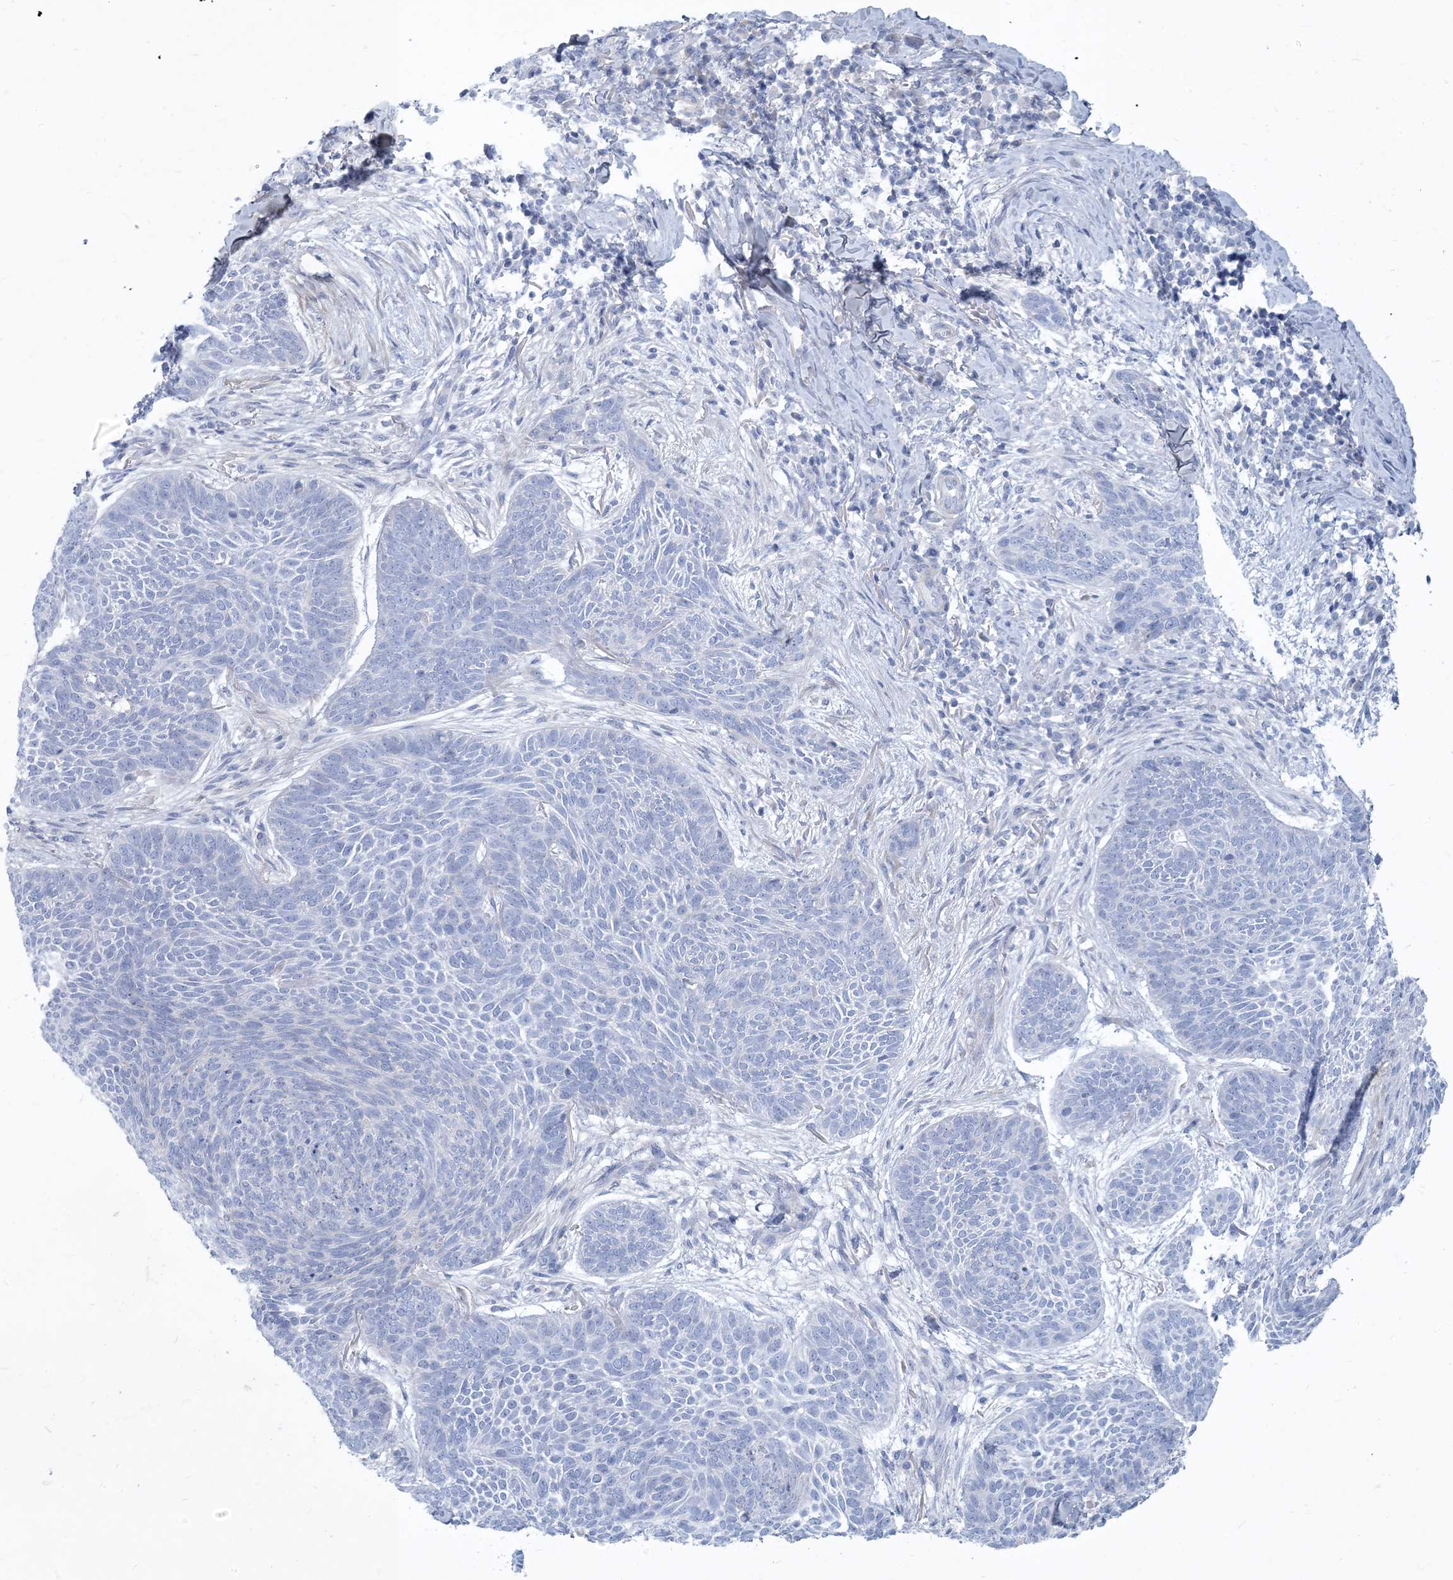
{"staining": {"intensity": "negative", "quantity": "none", "location": "none"}, "tissue": "skin cancer", "cell_type": "Tumor cells", "image_type": "cancer", "snomed": [{"axis": "morphology", "description": "Basal cell carcinoma"}, {"axis": "topography", "description": "Skin"}], "caption": "Immunohistochemistry (IHC) image of neoplastic tissue: basal cell carcinoma (skin) stained with DAB (3,3'-diaminobenzidine) exhibits no significant protein positivity in tumor cells.", "gene": "MOXD1", "patient": {"sex": "male", "age": 85}}